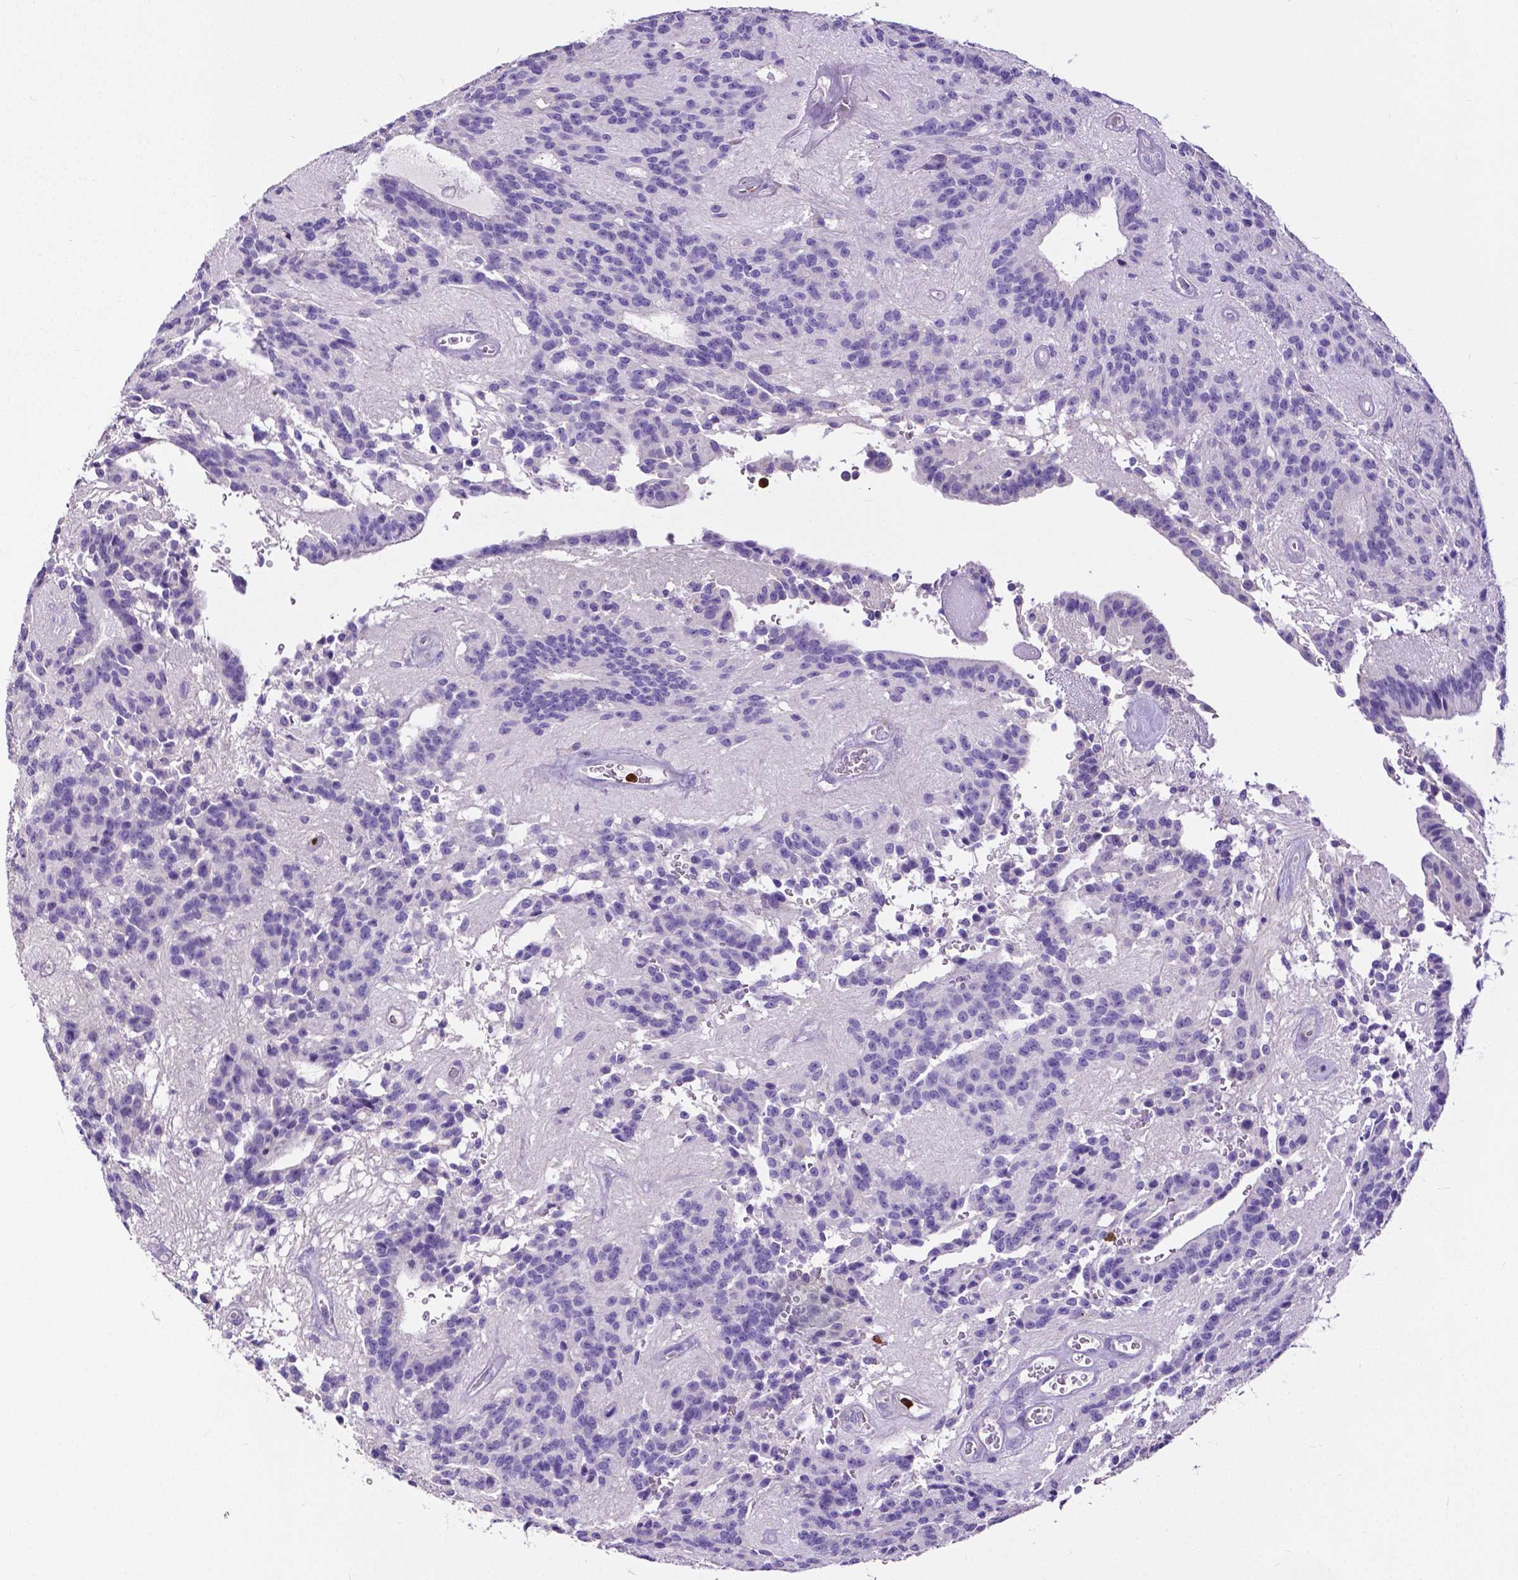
{"staining": {"intensity": "negative", "quantity": "none", "location": "none"}, "tissue": "glioma", "cell_type": "Tumor cells", "image_type": "cancer", "snomed": [{"axis": "morphology", "description": "Glioma, malignant, Low grade"}, {"axis": "topography", "description": "Brain"}], "caption": "High power microscopy micrograph of an IHC image of glioma, revealing no significant staining in tumor cells. (Immunohistochemistry (ihc), brightfield microscopy, high magnification).", "gene": "MMP9", "patient": {"sex": "male", "age": 31}}